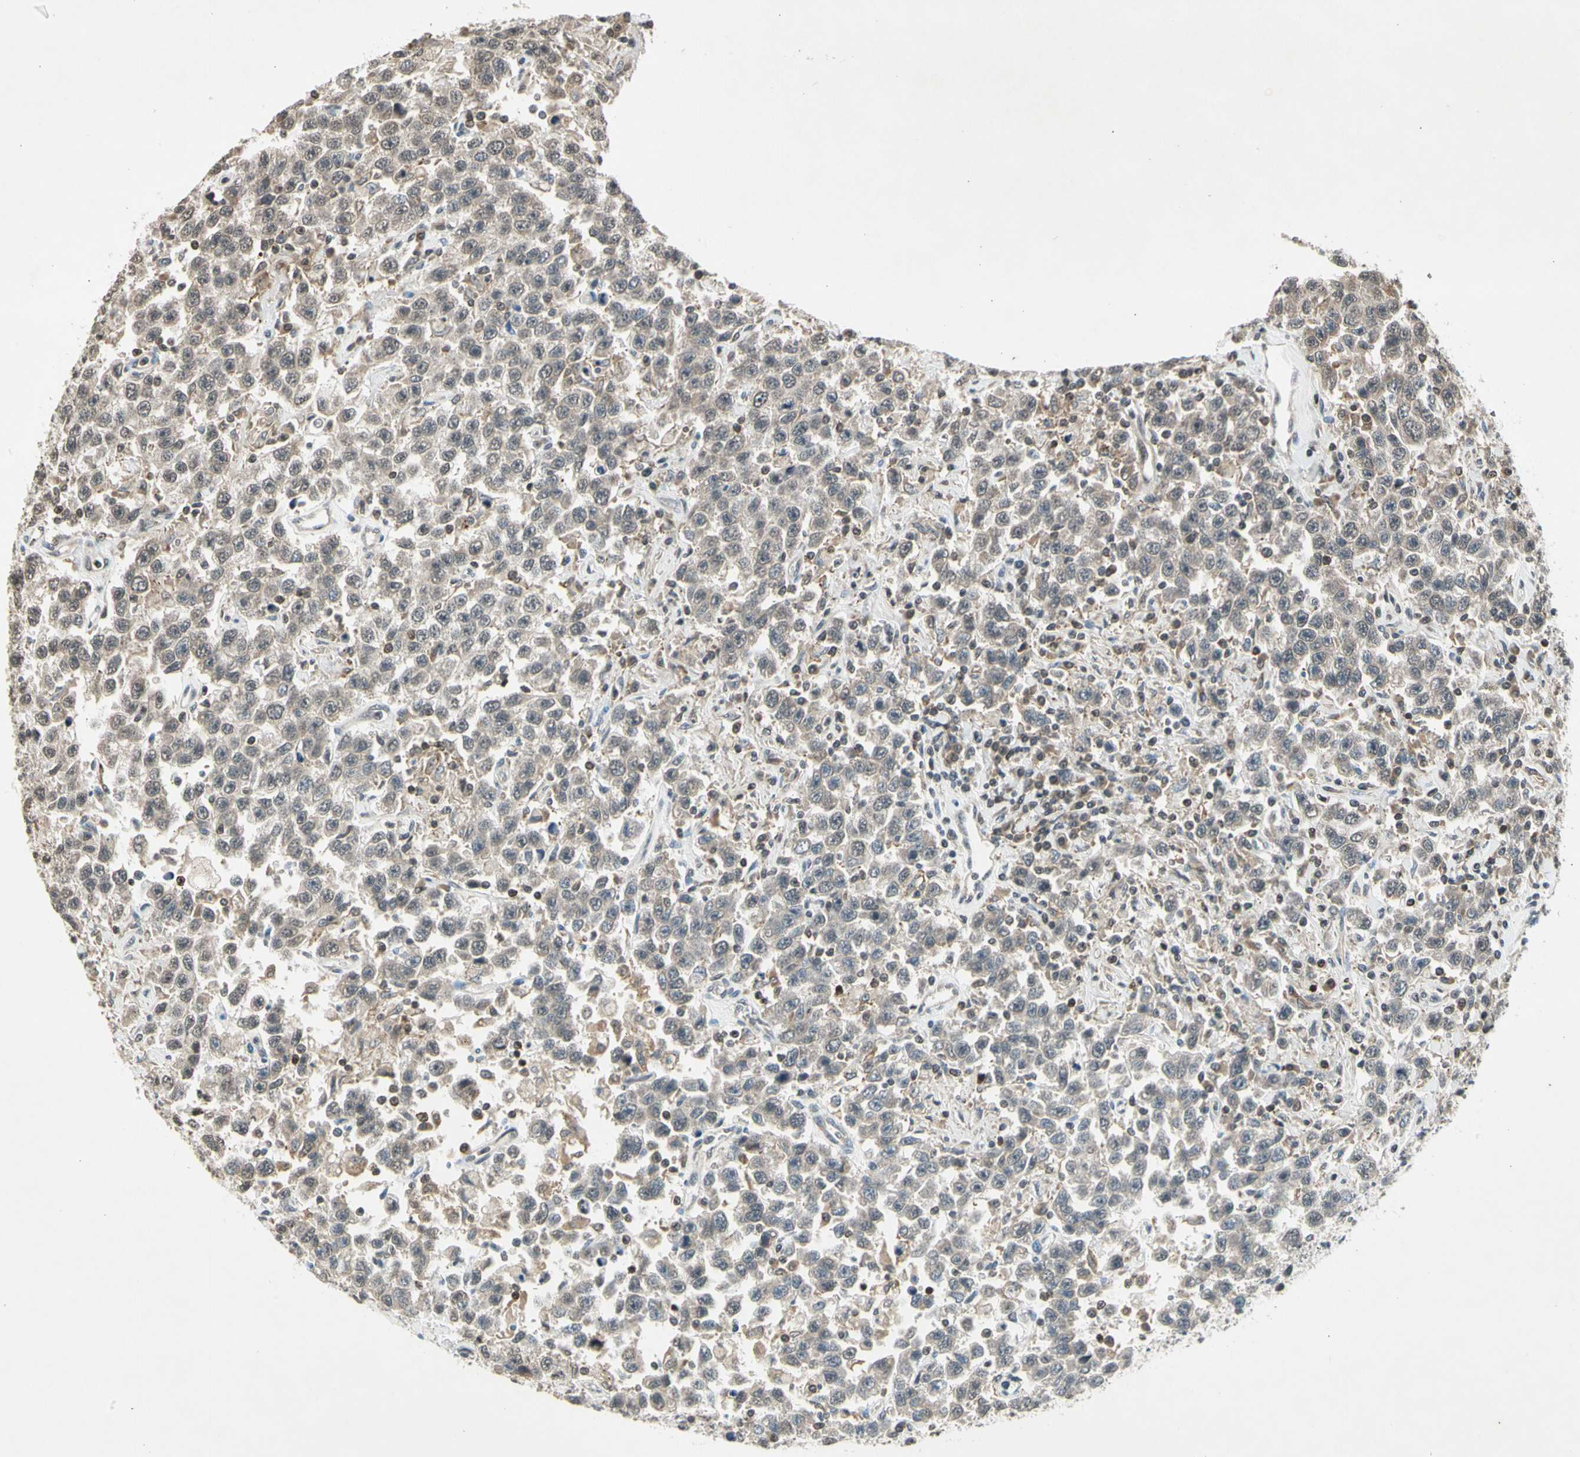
{"staining": {"intensity": "weak", "quantity": "25%-75%", "location": "cytoplasmic/membranous"}, "tissue": "testis cancer", "cell_type": "Tumor cells", "image_type": "cancer", "snomed": [{"axis": "morphology", "description": "Seminoma, NOS"}, {"axis": "topography", "description": "Testis"}], "caption": "Seminoma (testis) stained with a protein marker demonstrates weak staining in tumor cells.", "gene": "EFNB2", "patient": {"sex": "male", "age": 41}}